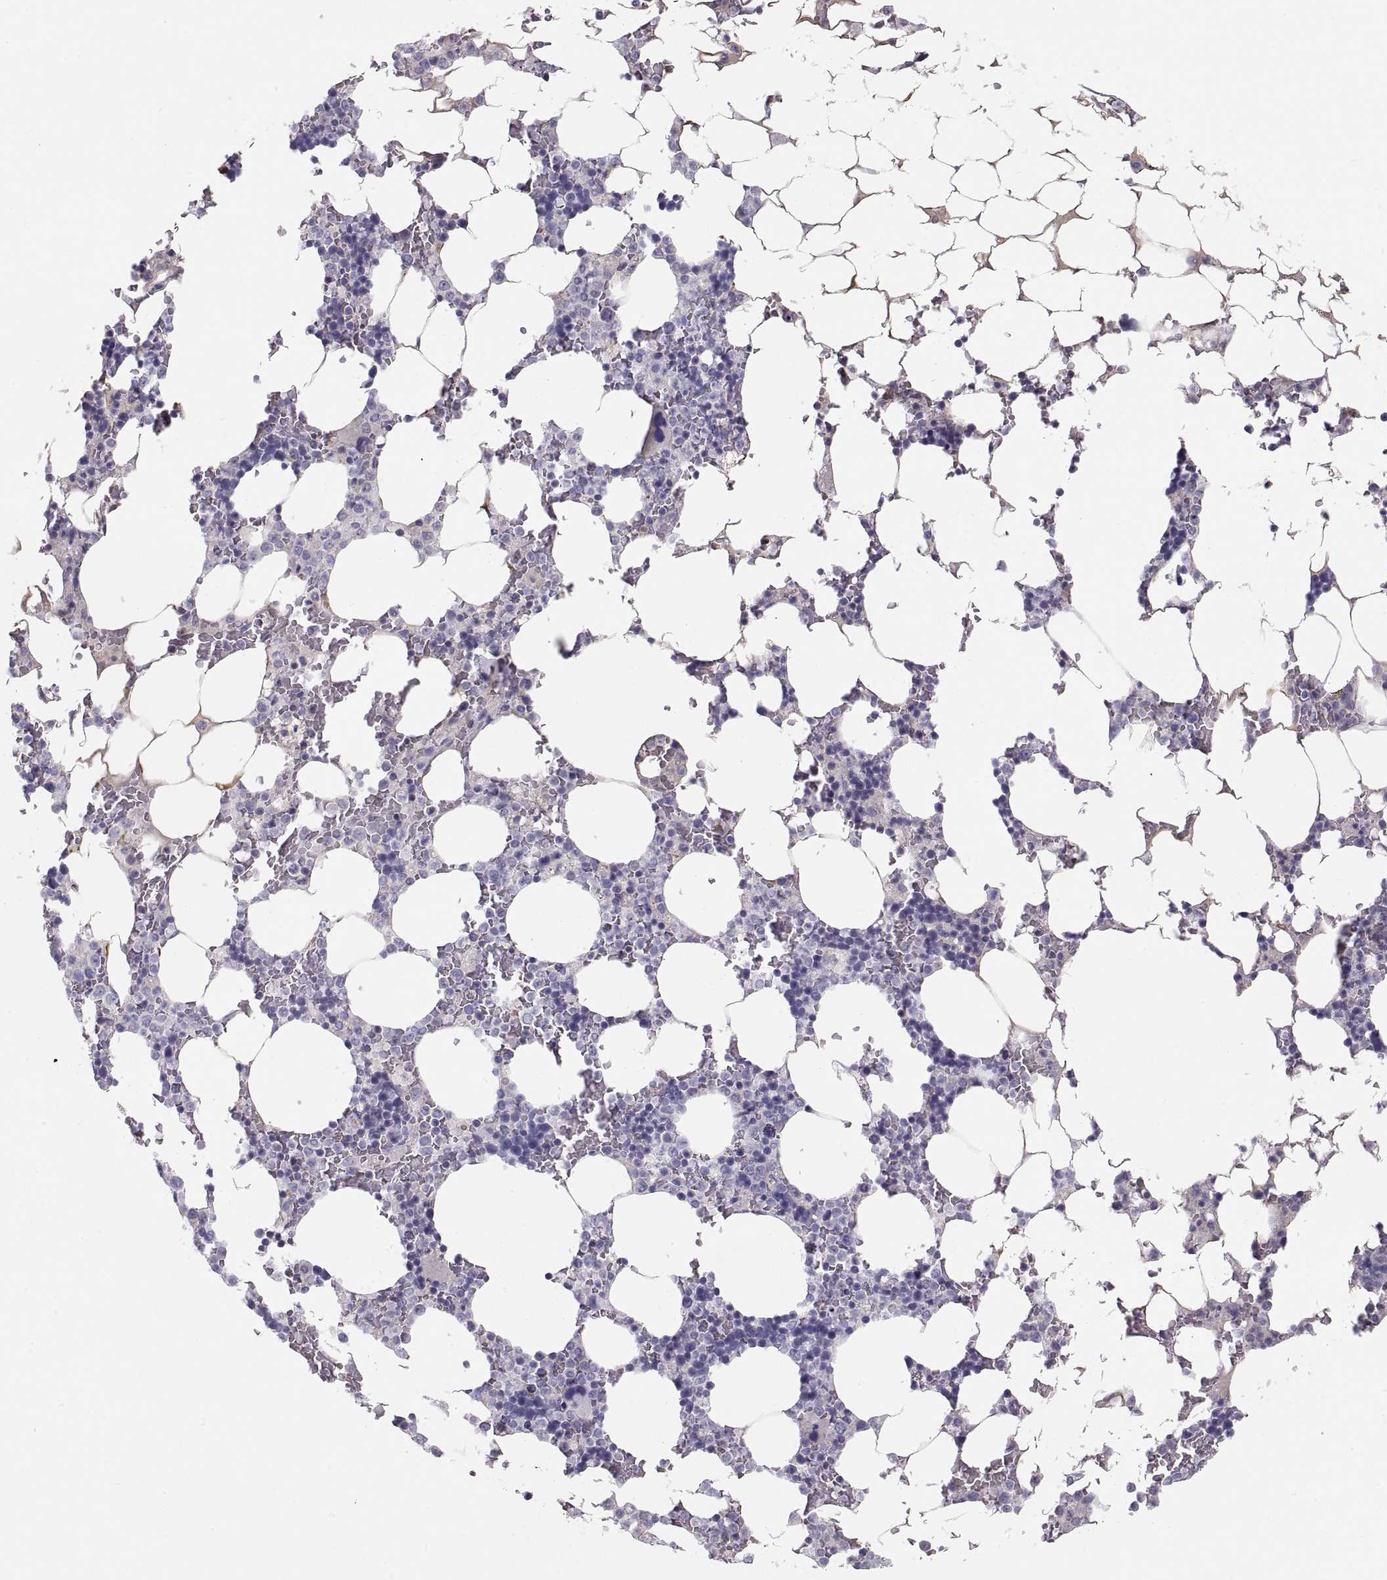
{"staining": {"intensity": "negative", "quantity": "none", "location": "none"}, "tissue": "bone marrow", "cell_type": "Hematopoietic cells", "image_type": "normal", "snomed": [{"axis": "morphology", "description": "Normal tissue, NOS"}, {"axis": "topography", "description": "Bone marrow"}], "caption": "IHC micrograph of unremarkable bone marrow: bone marrow stained with DAB (3,3'-diaminobenzidine) demonstrates no significant protein staining in hematopoietic cells.", "gene": "MAGEB2", "patient": {"sex": "male", "age": 51}}